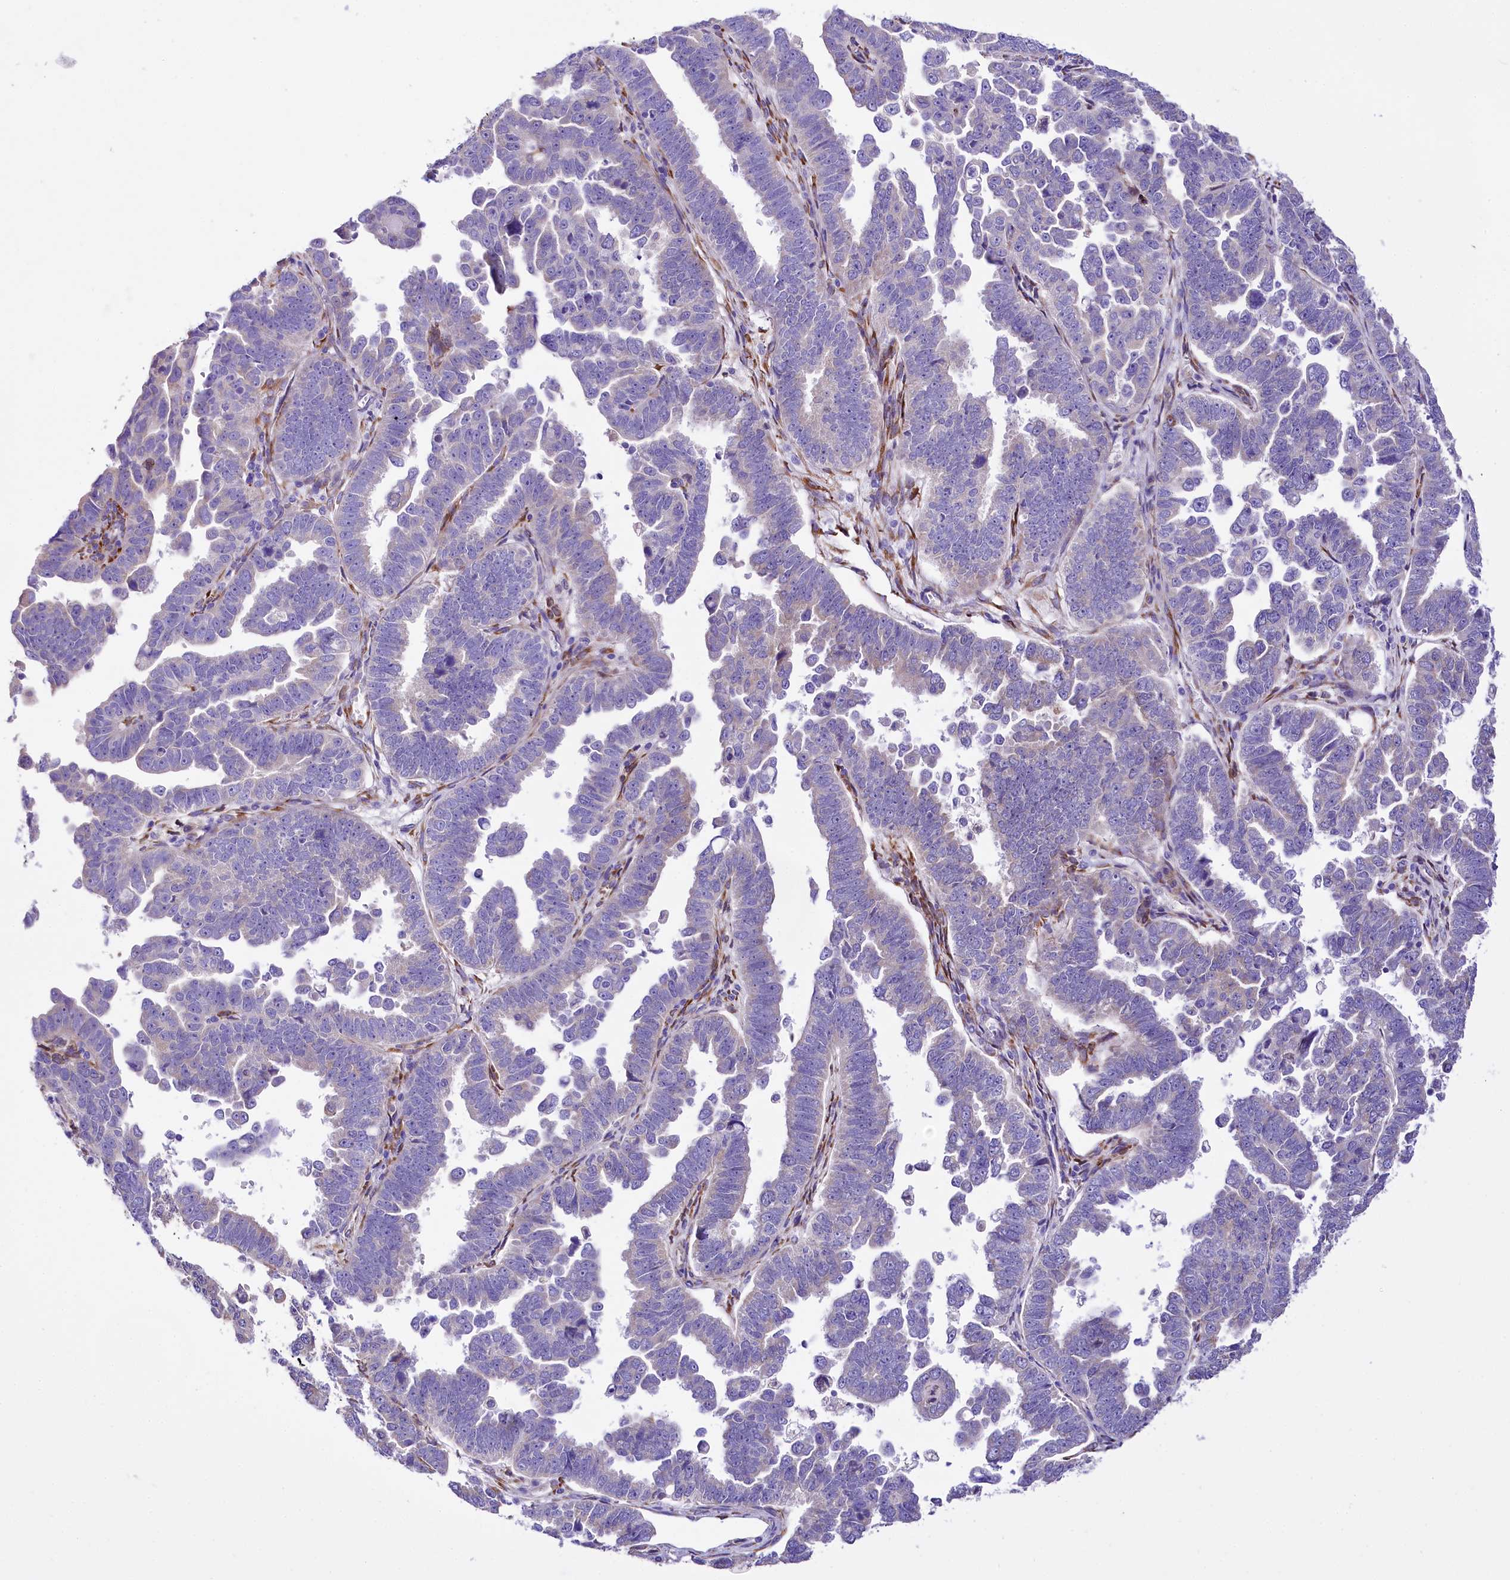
{"staining": {"intensity": "negative", "quantity": "none", "location": "none"}, "tissue": "endometrial cancer", "cell_type": "Tumor cells", "image_type": "cancer", "snomed": [{"axis": "morphology", "description": "Adenocarcinoma, NOS"}, {"axis": "topography", "description": "Endometrium"}], "caption": "This is a histopathology image of immunohistochemistry staining of endometrial adenocarcinoma, which shows no positivity in tumor cells.", "gene": "A2ML1", "patient": {"sex": "female", "age": 75}}